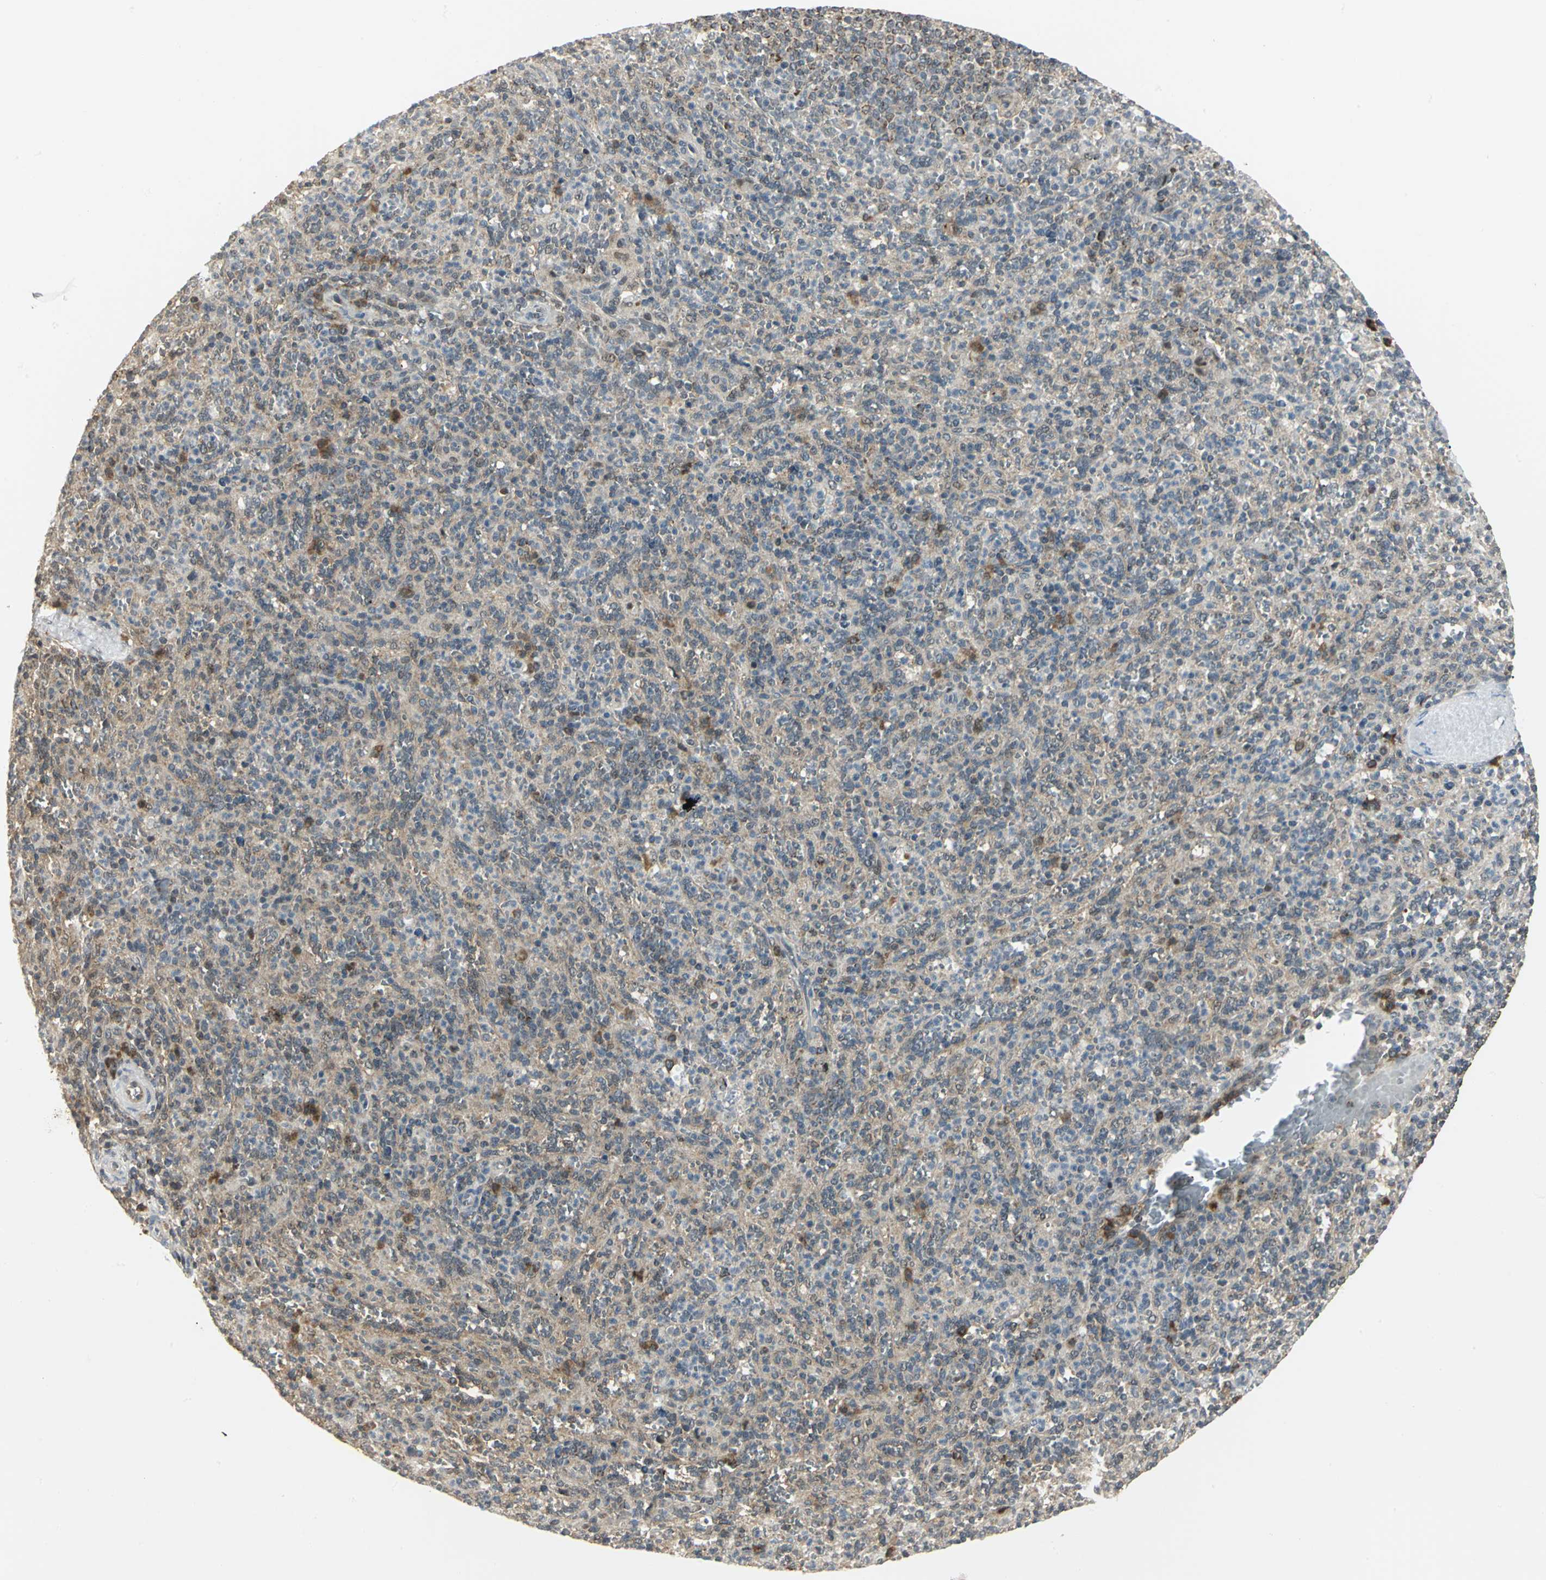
{"staining": {"intensity": "weak", "quantity": "25%-75%", "location": "cytoplasmic/membranous"}, "tissue": "spleen", "cell_type": "Cells in red pulp", "image_type": "normal", "snomed": [{"axis": "morphology", "description": "Normal tissue, NOS"}, {"axis": "topography", "description": "Spleen"}], "caption": "Immunohistochemistry (IHC) of benign spleen exhibits low levels of weak cytoplasmic/membranous expression in approximately 25%-75% of cells in red pulp.", "gene": "PSMC4", "patient": {"sex": "male", "age": 36}}